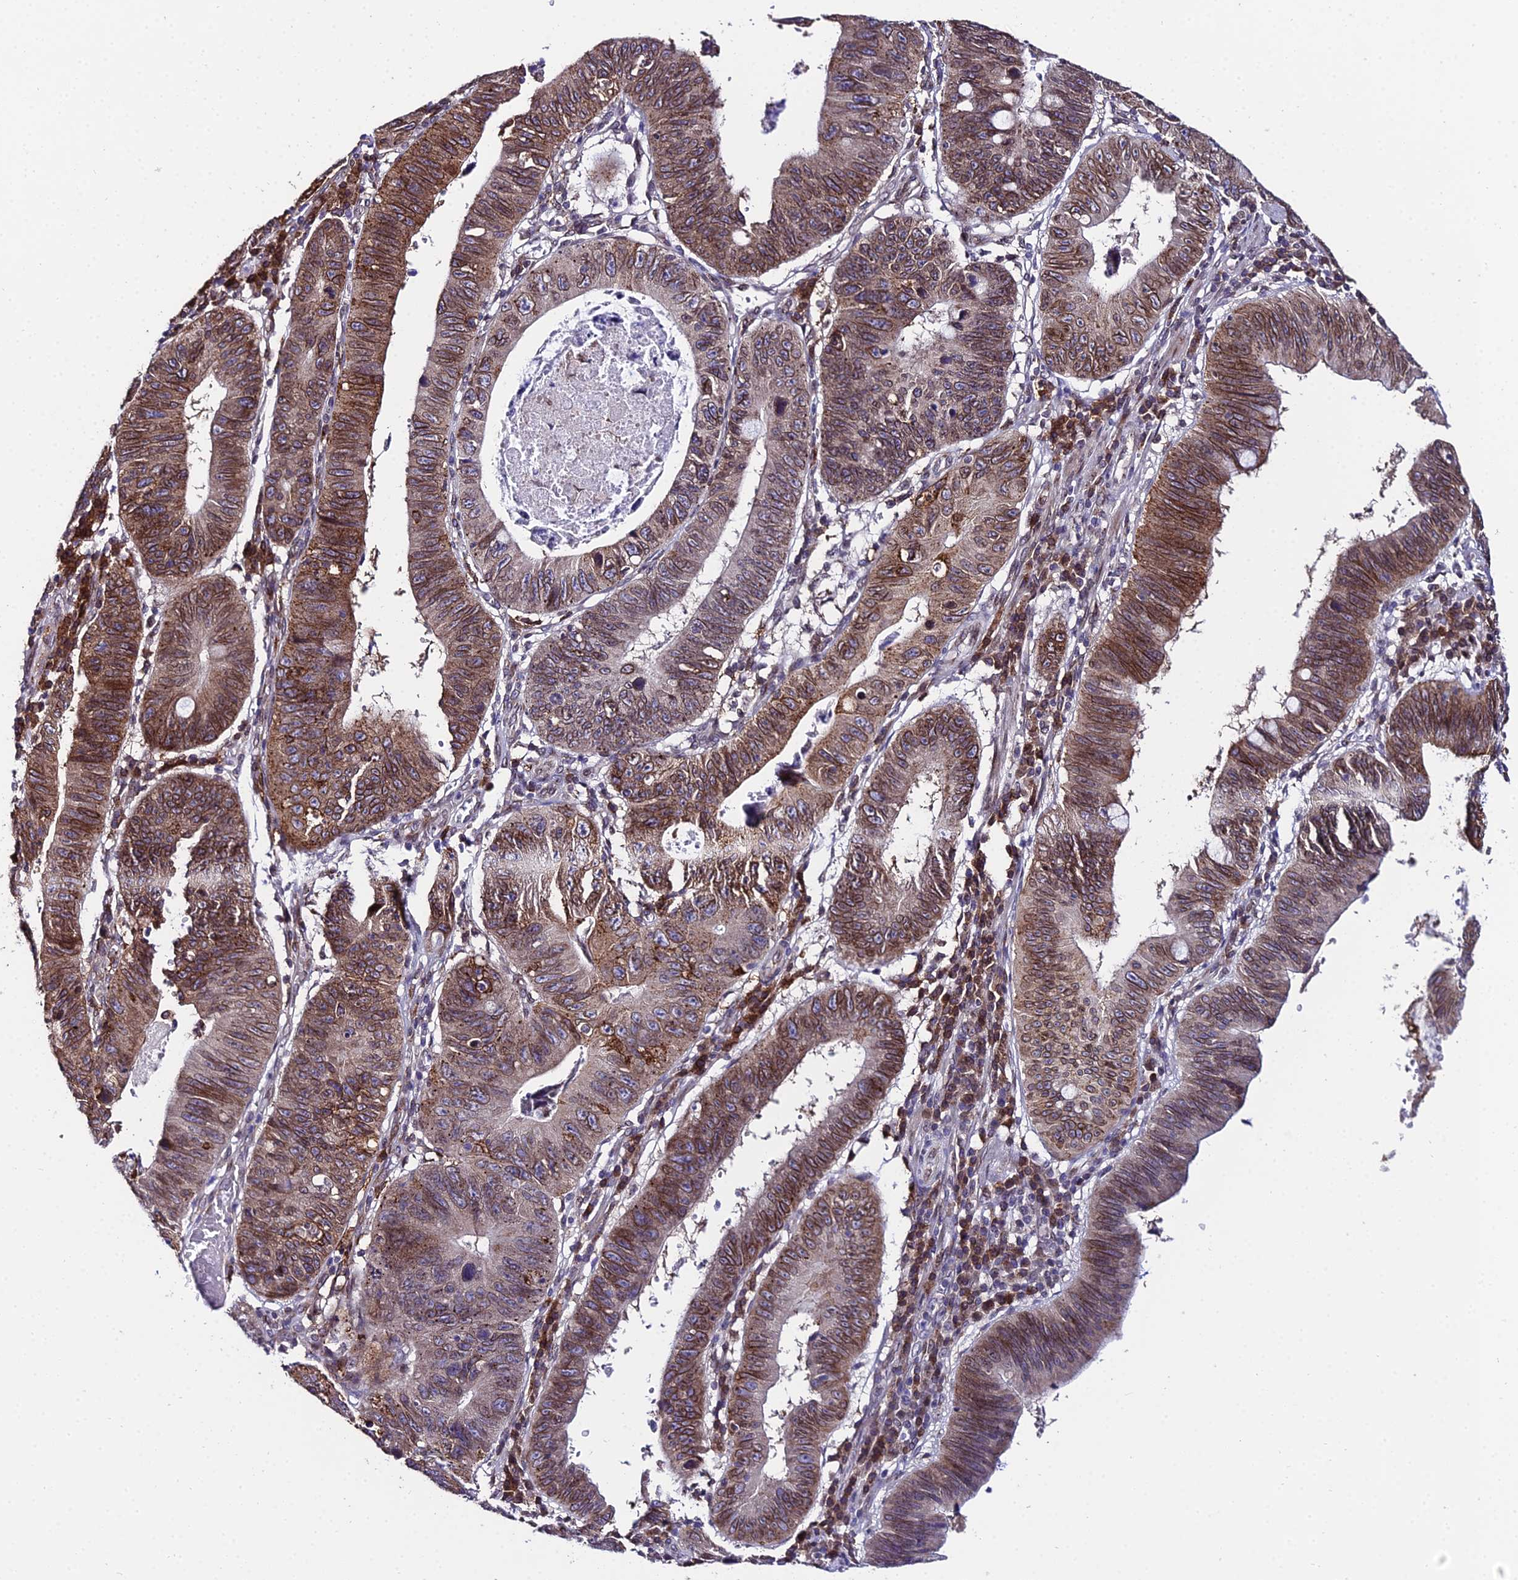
{"staining": {"intensity": "strong", "quantity": ">75%", "location": "cytoplasmic/membranous,nuclear"}, "tissue": "stomach cancer", "cell_type": "Tumor cells", "image_type": "cancer", "snomed": [{"axis": "morphology", "description": "Adenocarcinoma, NOS"}, {"axis": "topography", "description": "Stomach"}], "caption": "The immunohistochemical stain labels strong cytoplasmic/membranous and nuclear expression in tumor cells of stomach cancer tissue.", "gene": "DDX19A", "patient": {"sex": "male", "age": 59}}